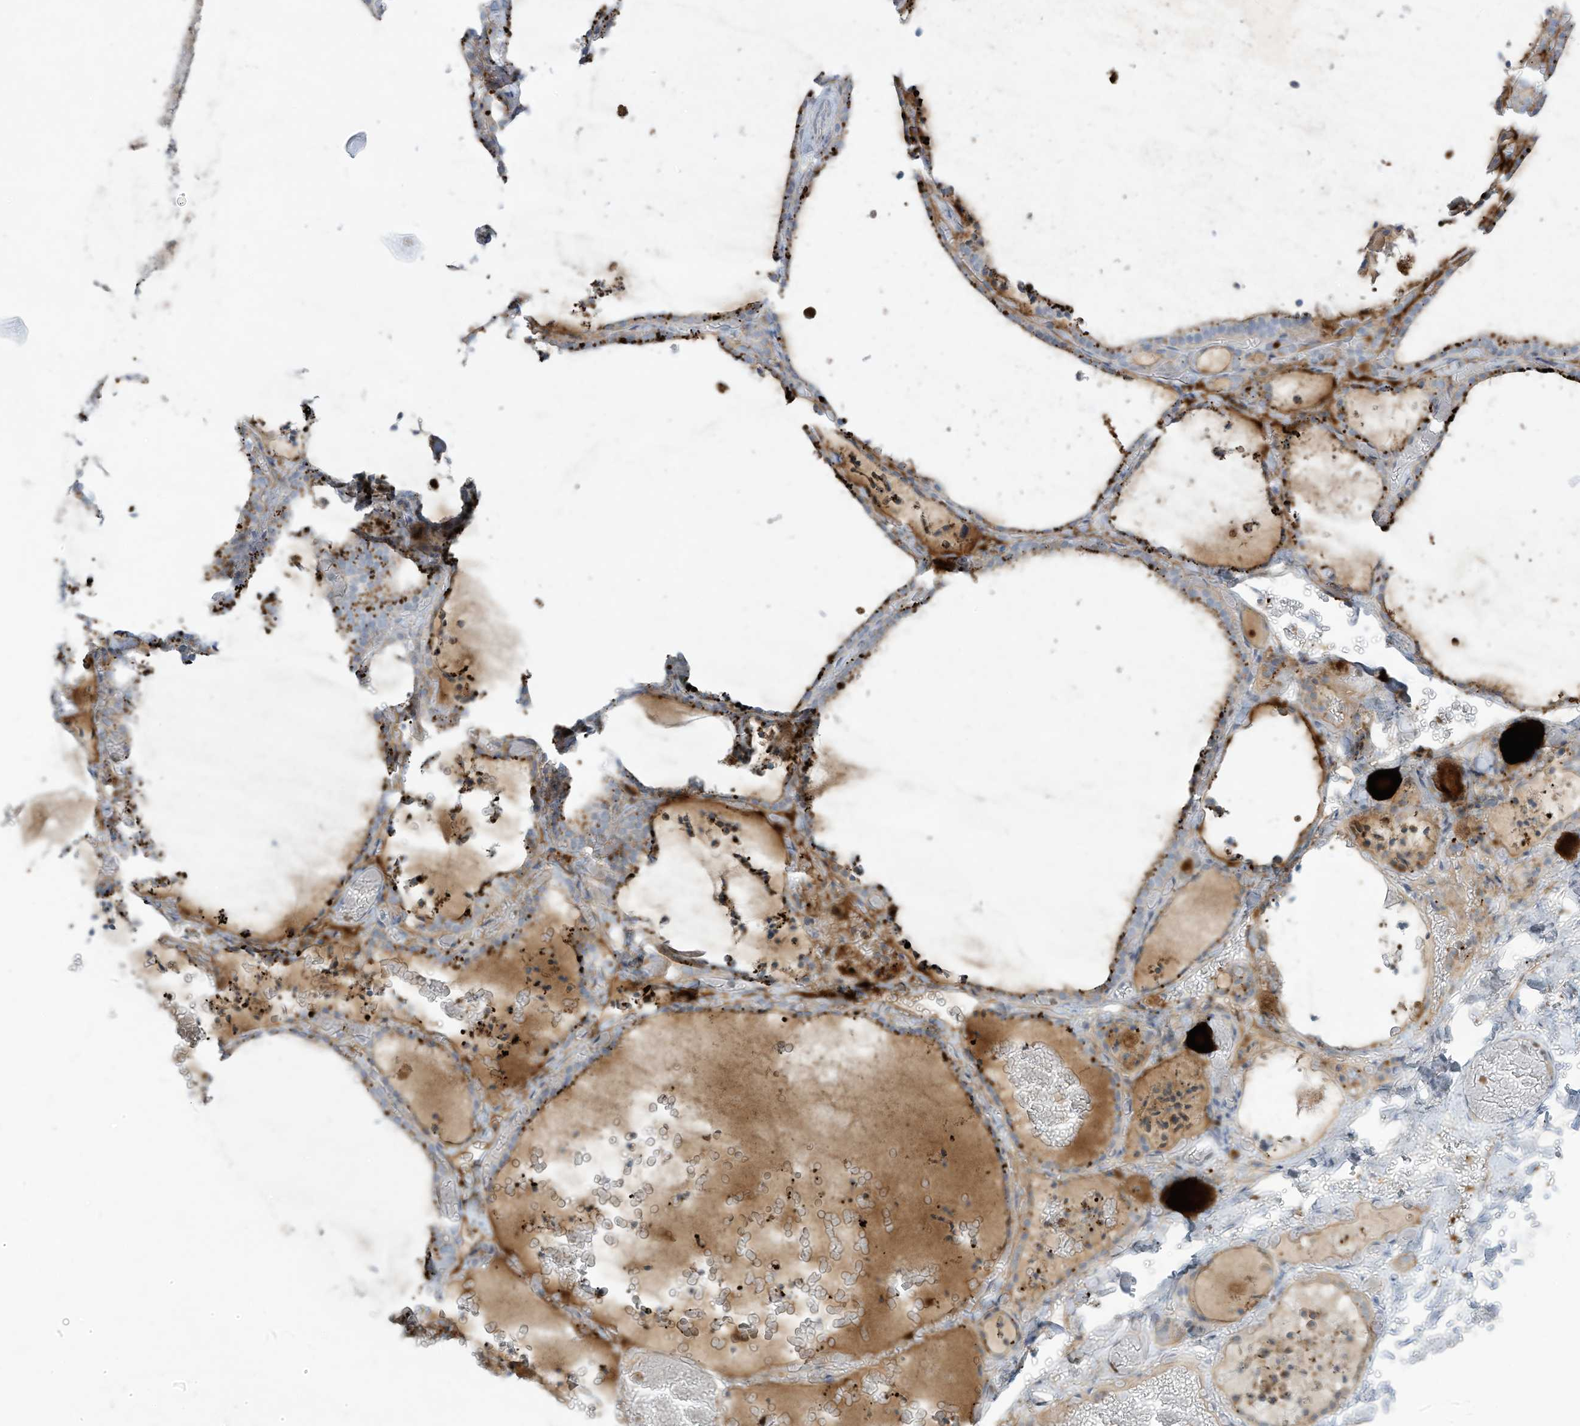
{"staining": {"intensity": "moderate", "quantity": "25%-75%", "location": "cytoplasmic/membranous"}, "tissue": "thyroid gland", "cell_type": "Glandular cells", "image_type": "normal", "snomed": [{"axis": "morphology", "description": "Normal tissue, NOS"}, {"axis": "topography", "description": "Thyroid gland"}], "caption": "Brown immunohistochemical staining in normal thyroid gland shows moderate cytoplasmic/membranous expression in approximately 25%-75% of glandular cells. The protein is stained brown, and the nuclei are stained in blue (DAB IHC with brightfield microscopy, high magnification).", "gene": "TUBE1", "patient": {"sex": "female", "age": 22}}